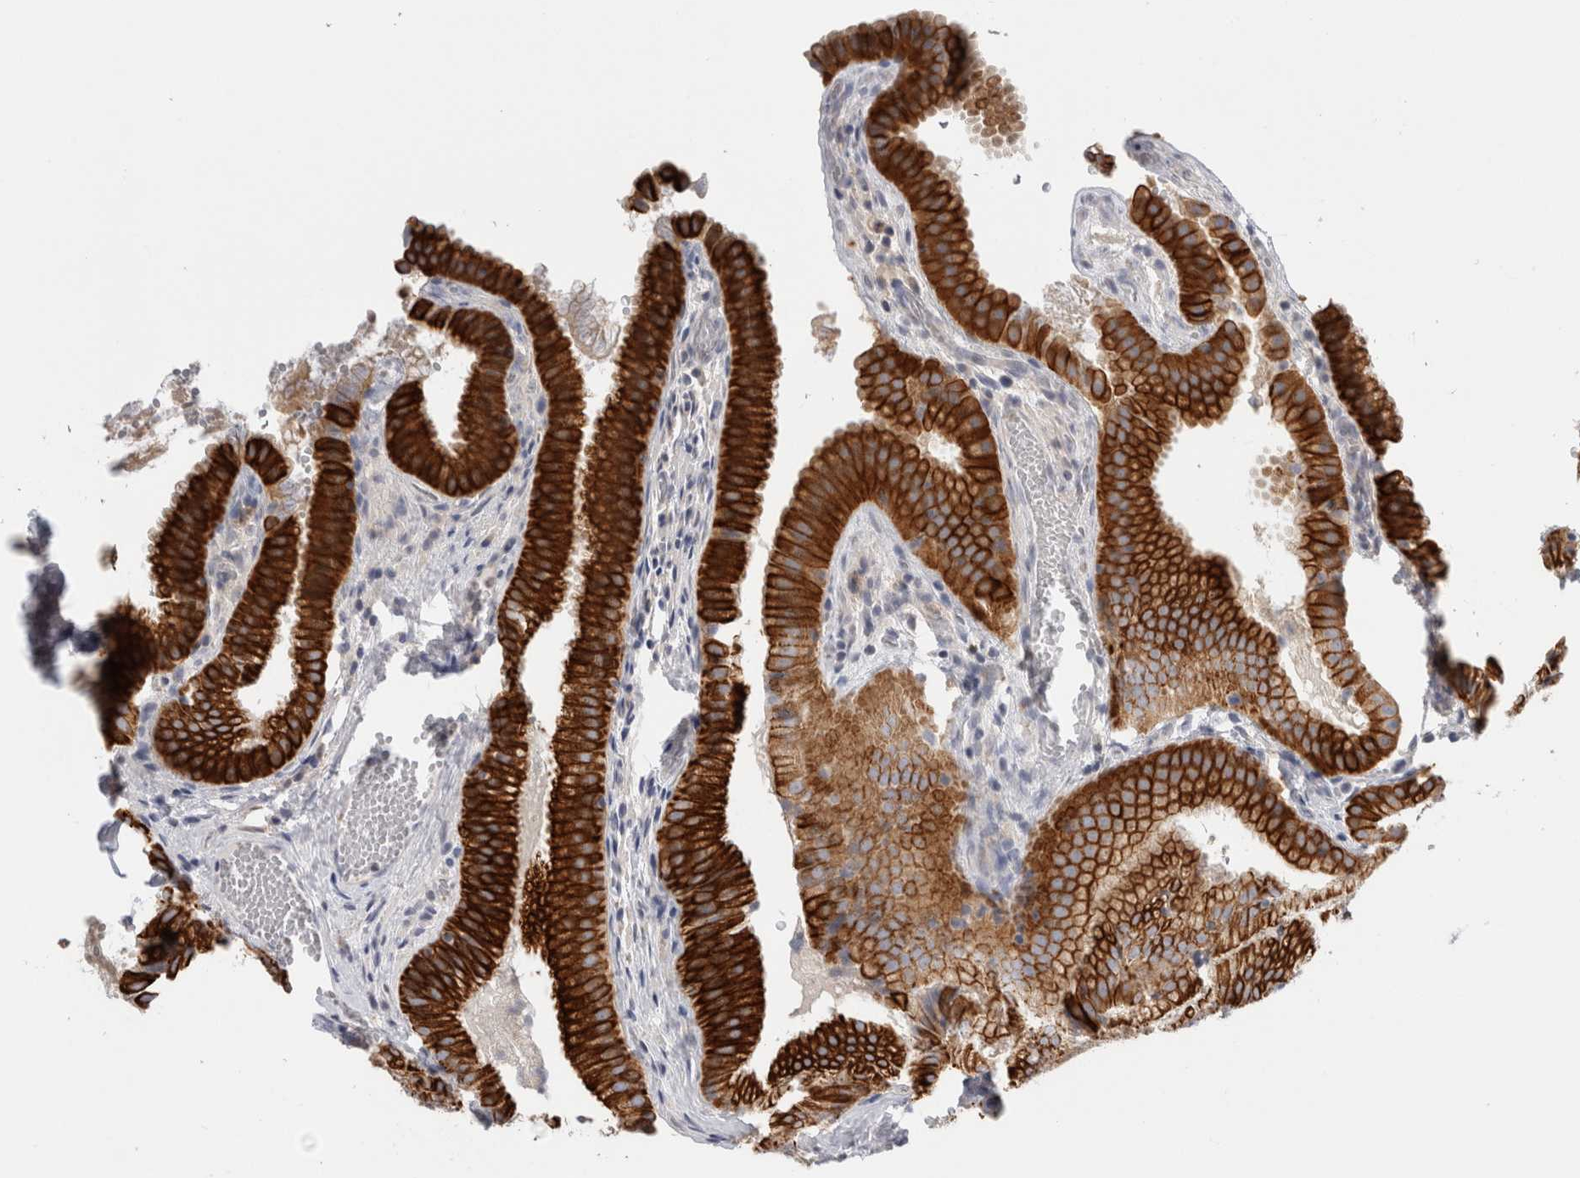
{"staining": {"intensity": "strong", "quantity": ">75%", "location": "cytoplasmic/membranous"}, "tissue": "gallbladder", "cell_type": "Glandular cells", "image_type": "normal", "snomed": [{"axis": "morphology", "description": "Normal tissue, NOS"}, {"axis": "topography", "description": "Gallbladder"}], "caption": "There is high levels of strong cytoplasmic/membranous expression in glandular cells of unremarkable gallbladder, as demonstrated by immunohistochemical staining (brown color).", "gene": "SLC20A2", "patient": {"sex": "female", "age": 30}}